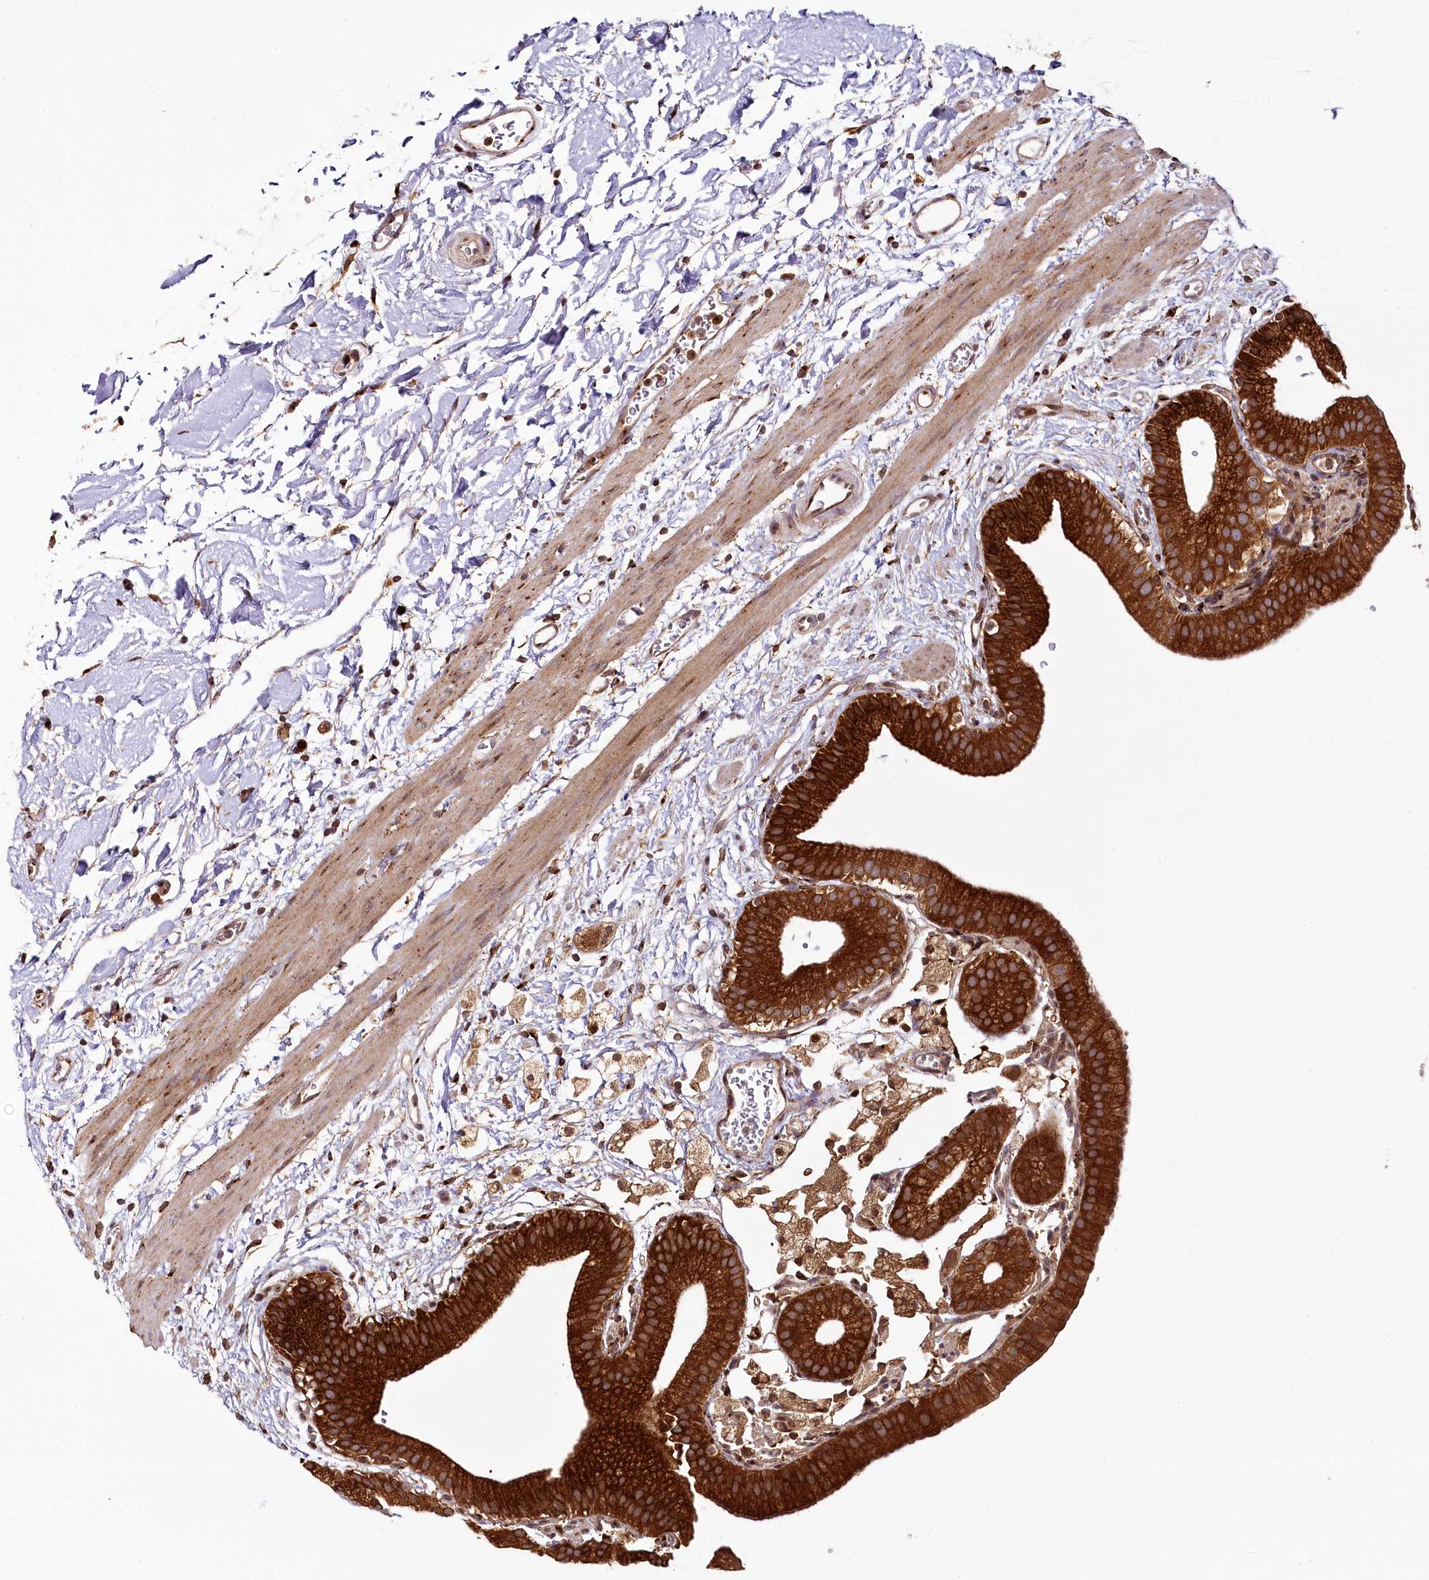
{"staining": {"intensity": "strong", "quantity": ">75%", "location": "cytoplasmic/membranous"}, "tissue": "gallbladder", "cell_type": "Glandular cells", "image_type": "normal", "snomed": [{"axis": "morphology", "description": "Normal tissue, NOS"}, {"axis": "topography", "description": "Gallbladder"}], "caption": "Approximately >75% of glandular cells in normal gallbladder reveal strong cytoplasmic/membranous protein expression as visualized by brown immunohistochemical staining.", "gene": "COPG1", "patient": {"sex": "male", "age": 55}}